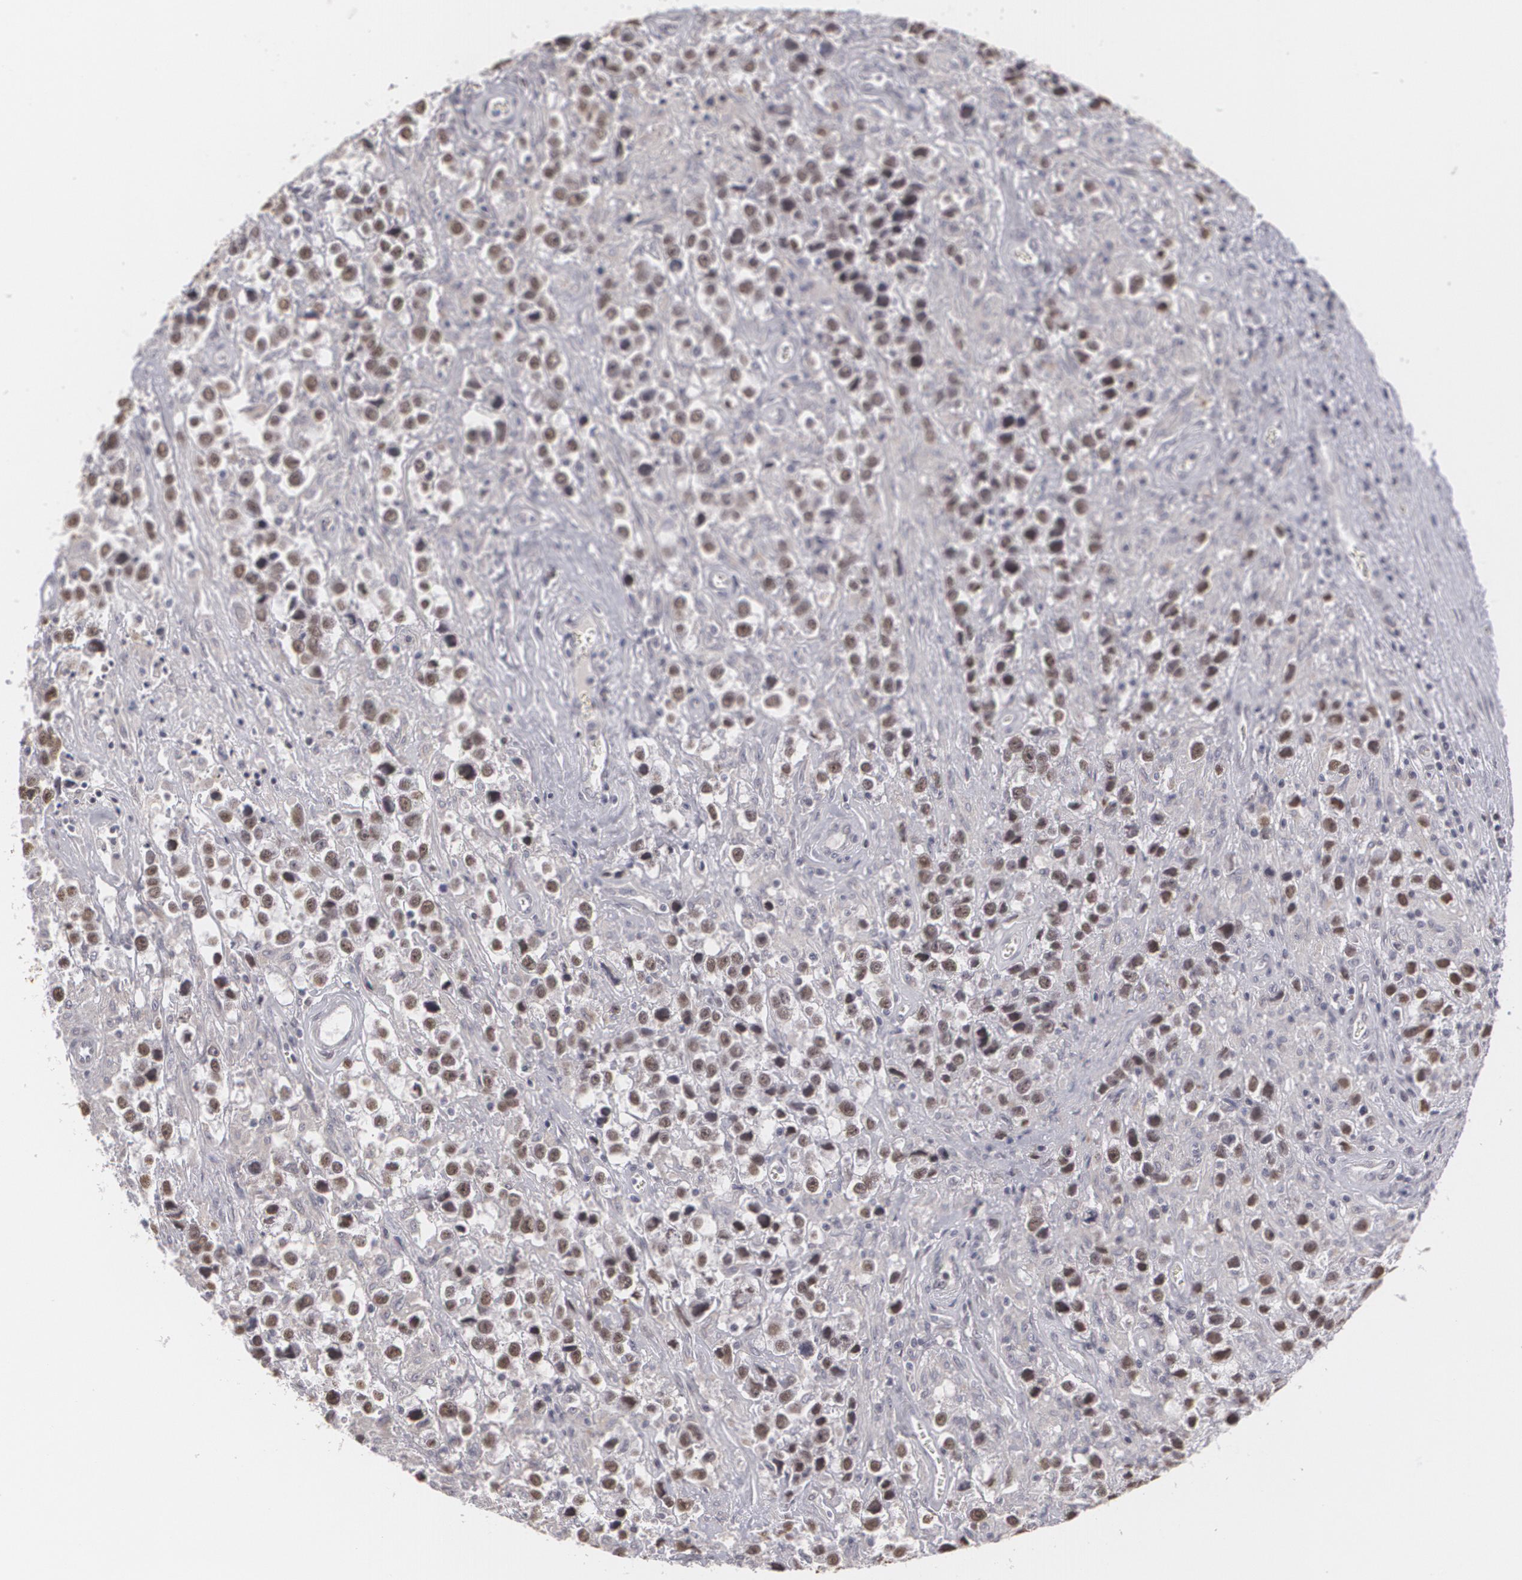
{"staining": {"intensity": "weak", "quantity": "25%-75%", "location": "nuclear"}, "tissue": "testis cancer", "cell_type": "Tumor cells", "image_type": "cancer", "snomed": [{"axis": "morphology", "description": "Seminoma, NOS"}, {"axis": "topography", "description": "Testis"}], "caption": "Tumor cells show weak nuclear positivity in about 25%-75% of cells in testis cancer (seminoma). (DAB (3,3'-diaminobenzidine) IHC with brightfield microscopy, high magnification).", "gene": "RRP7A", "patient": {"sex": "male", "age": 43}}